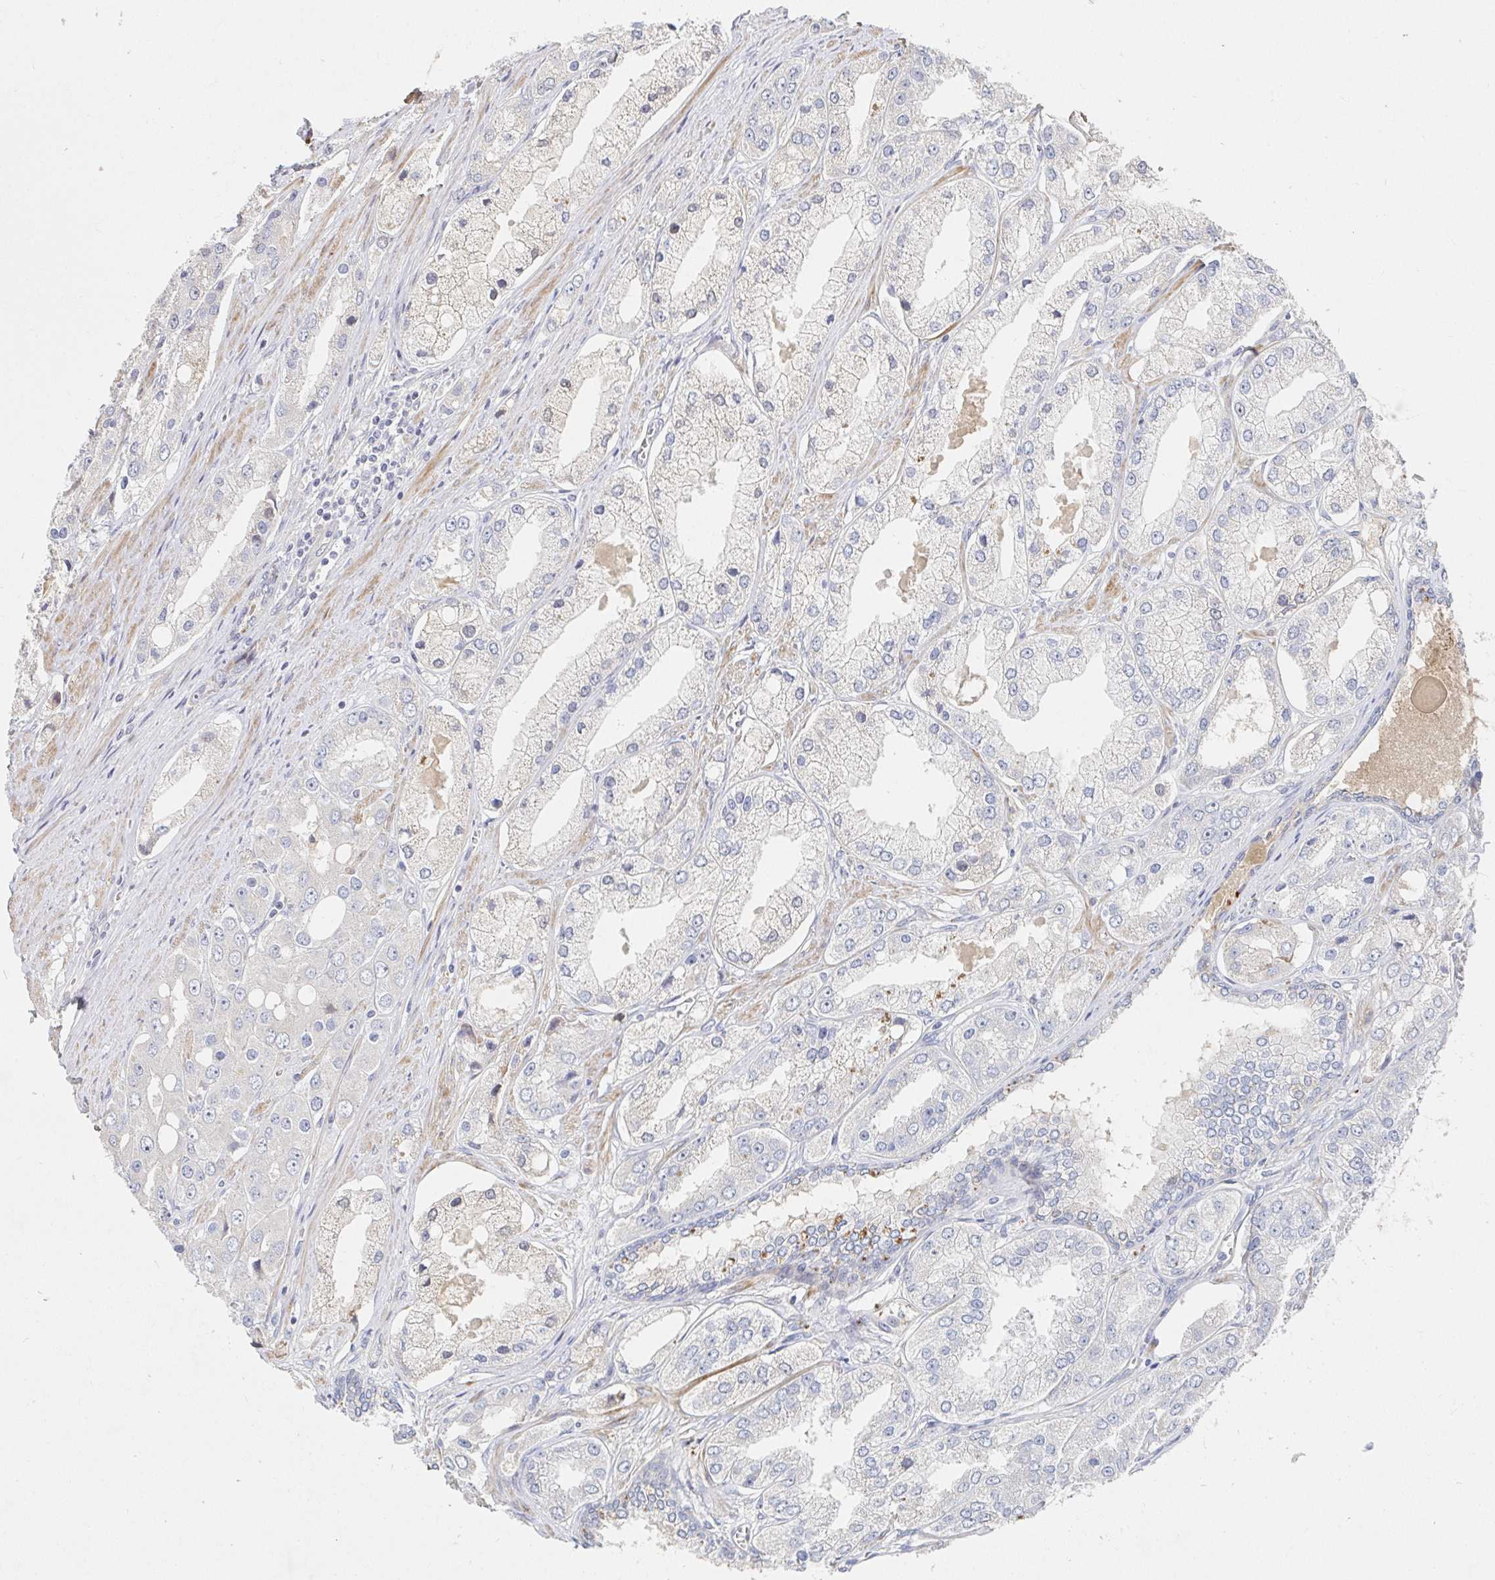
{"staining": {"intensity": "negative", "quantity": "none", "location": "none"}, "tissue": "prostate cancer", "cell_type": "Tumor cells", "image_type": "cancer", "snomed": [{"axis": "morphology", "description": "Adenocarcinoma, Low grade"}, {"axis": "topography", "description": "Prostate"}], "caption": "A high-resolution micrograph shows immunohistochemistry staining of prostate low-grade adenocarcinoma, which exhibits no significant expression in tumor cells.", "gene": "NME9", "patient": {"sex": "male", "age": 69}}